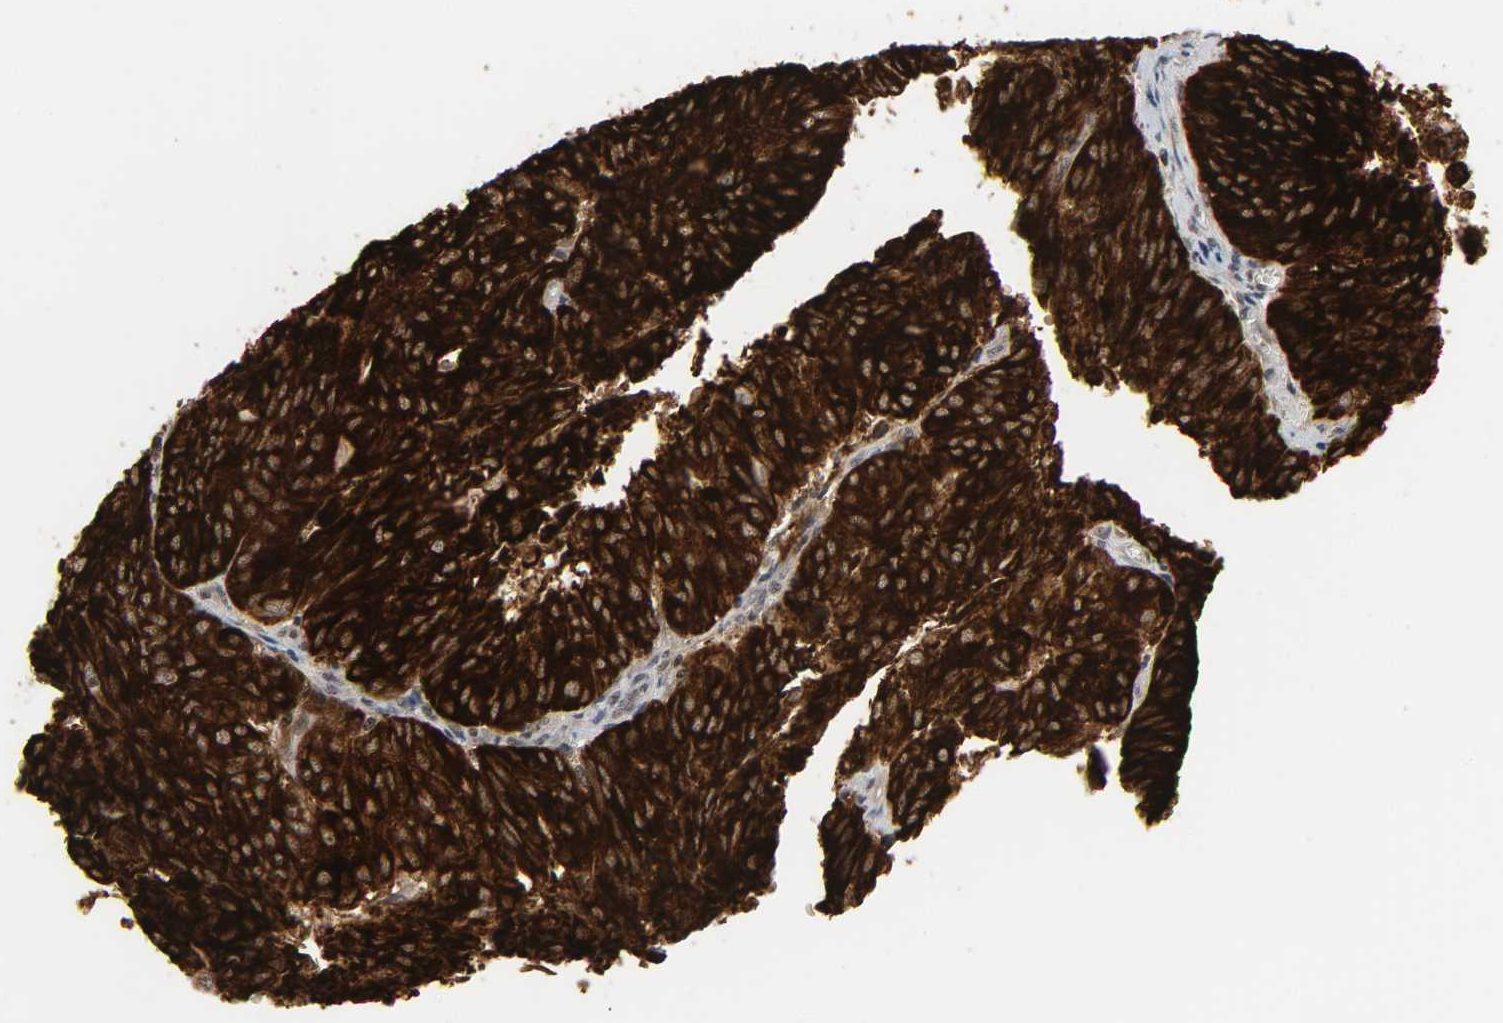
{"staining": {"intensity": "strong", "quantity": ">75%", "location": "cytoplasmic/membranous"}, "tissue": "endometrial cancer", "cell_type": "Tumor cells", "image_type": "cancer", "snomed": [{"axis": "morphology", "description": "Adenocarcinoma, NOS"}, {"axis": "topography", "description": "Uterus"}], "caption": "An image of endometrial adenocarcinoma stained for a protein demonstrates strong cytoplasmic/membranous brown staining in tumor cells. (Stains: DAB in brown, nuclei in blue, Microscopy: brightfield microscopy at high magnification).", "gene": "MUC1", "patient": {"sex": "female", "age": 60}}